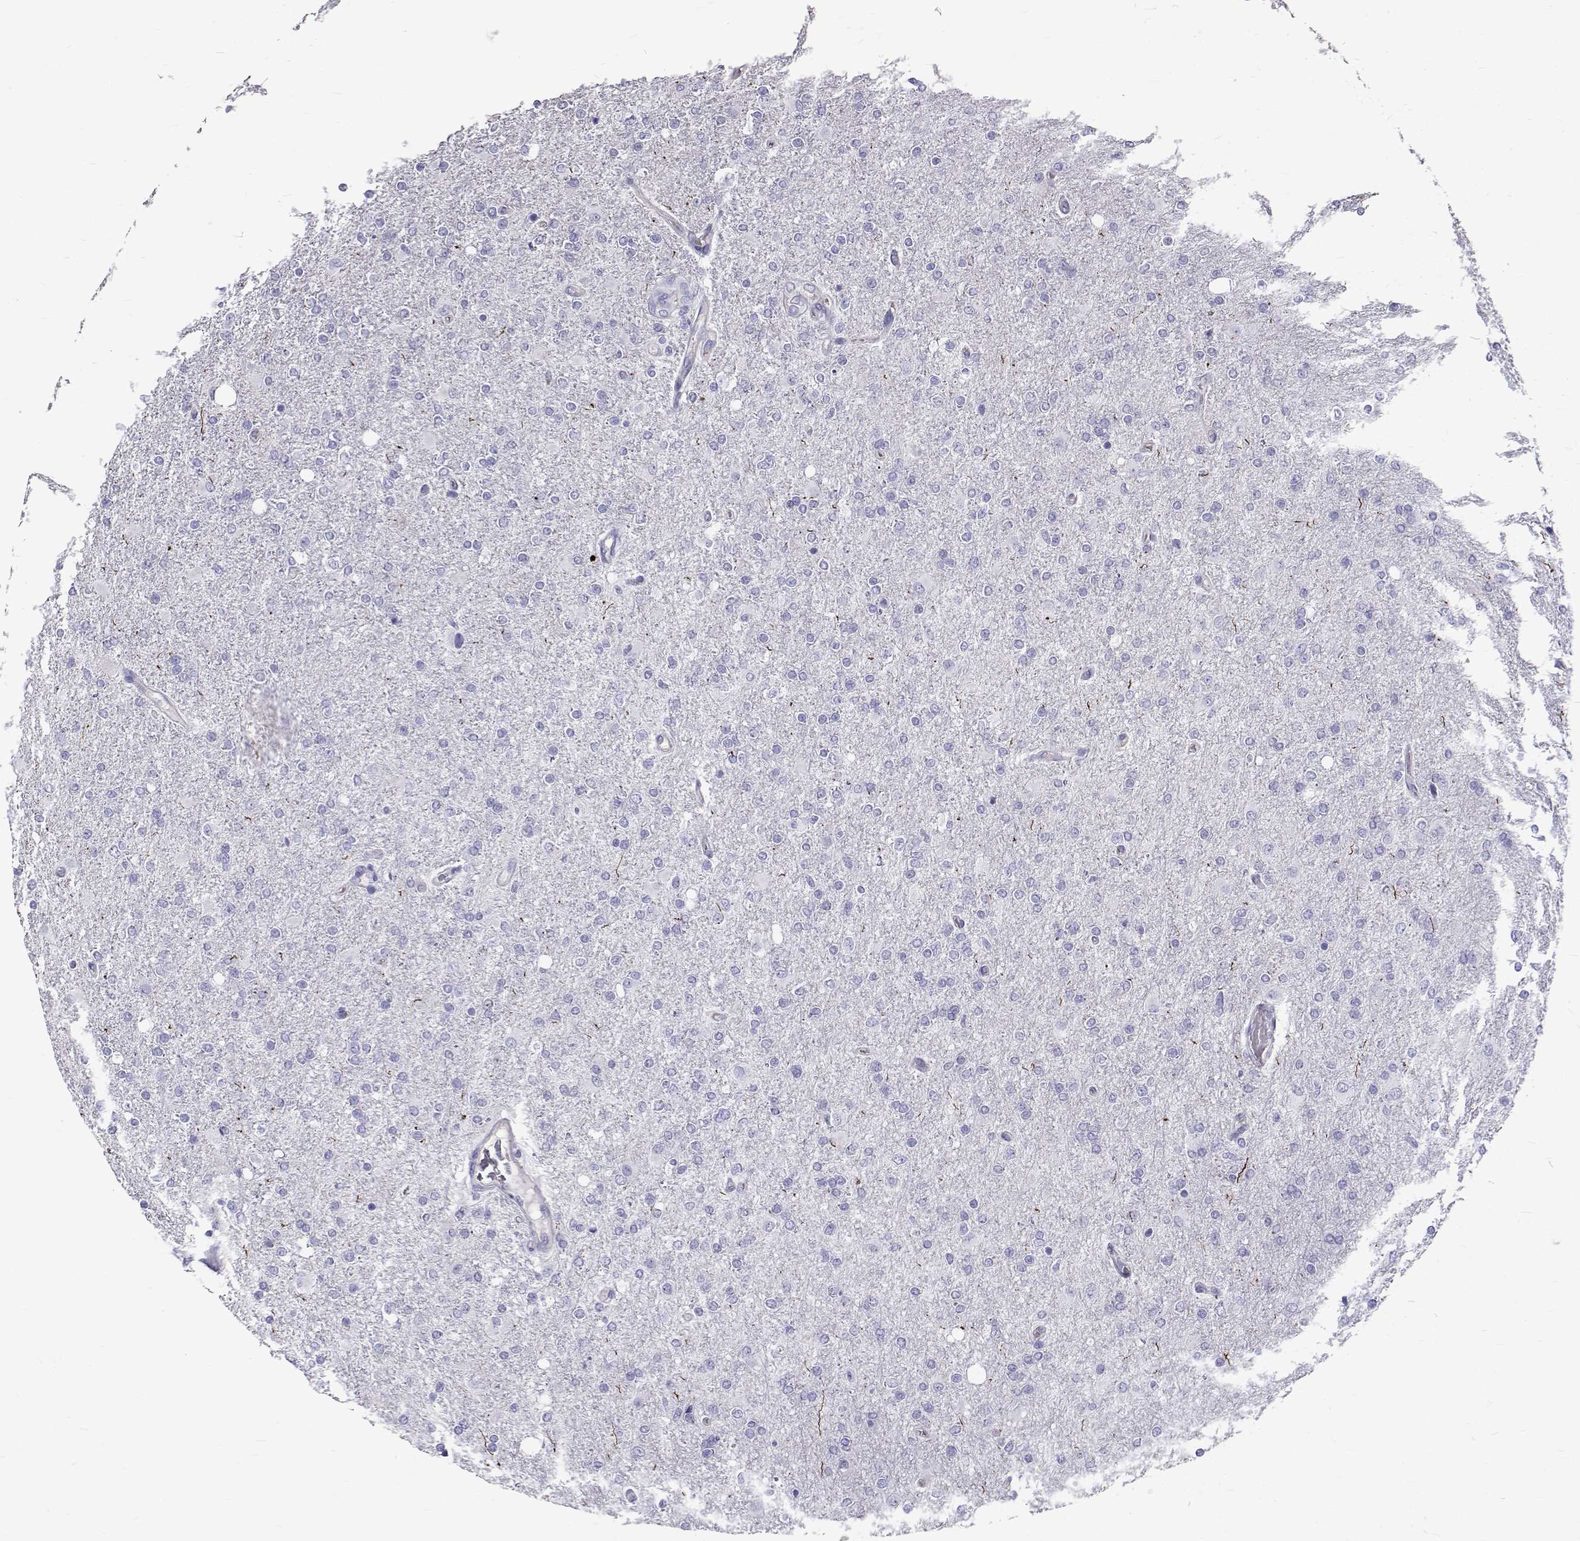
{"staining": {"intensity": "negative", "quantity": "none", "location": "none"}, "tissue": "glioma", "cell_type": "Tumor cells", "image_type": "cancer", "snomed": [{"axis": "morphology", "description": "Glioma, malignant, High grade"}, {"axis": "topography", "description": "Cerebral cortex"}], "caption": "This is an immunohistochemistry photomicrograph of glioma. There is no expression in tumor cells.", "gene": "IGSF1", "patient": {"sex": "male", "age": 70}}